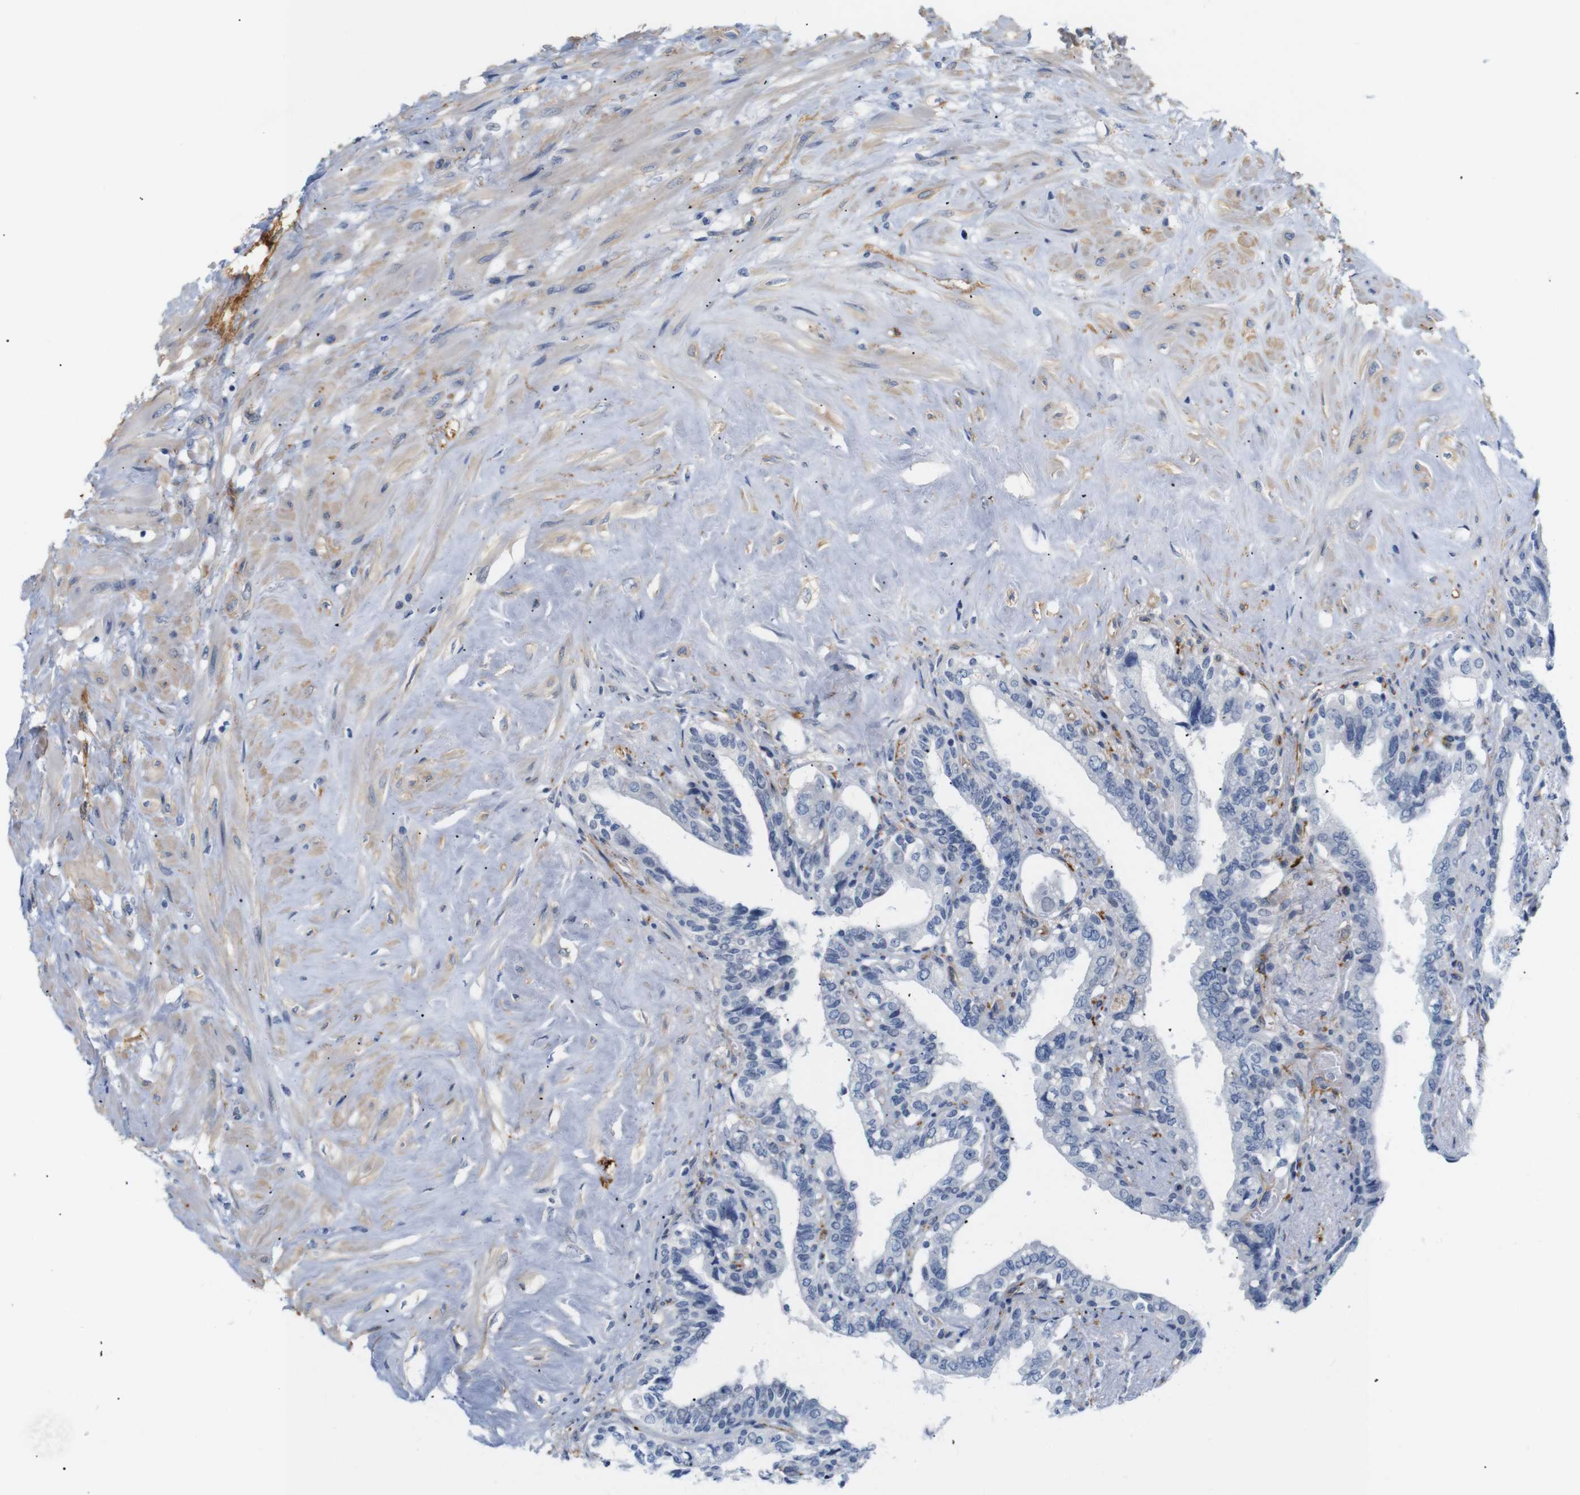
{"staining": {"intensity": "negative", "quantity": "none", "location": "none"}, "tissue": "seminal vesicle", "cell_type": "Glandular cells", "image_type": "normal", "snomed": [{"axis": "morphology", "description": "Normal tissue, NOS"}, {"axis": "topography", "description": "Seminal veicle"}], "caption": "Immunohistochemical staining of normal seminal vesicle reveals no significant positivity in glandular cells. (Brightfield microscopy of DAB immunohistochemistry (IHC) at high magnification).", "gene": "STMN3", "patient": {"sex": "male", "age": 63}}